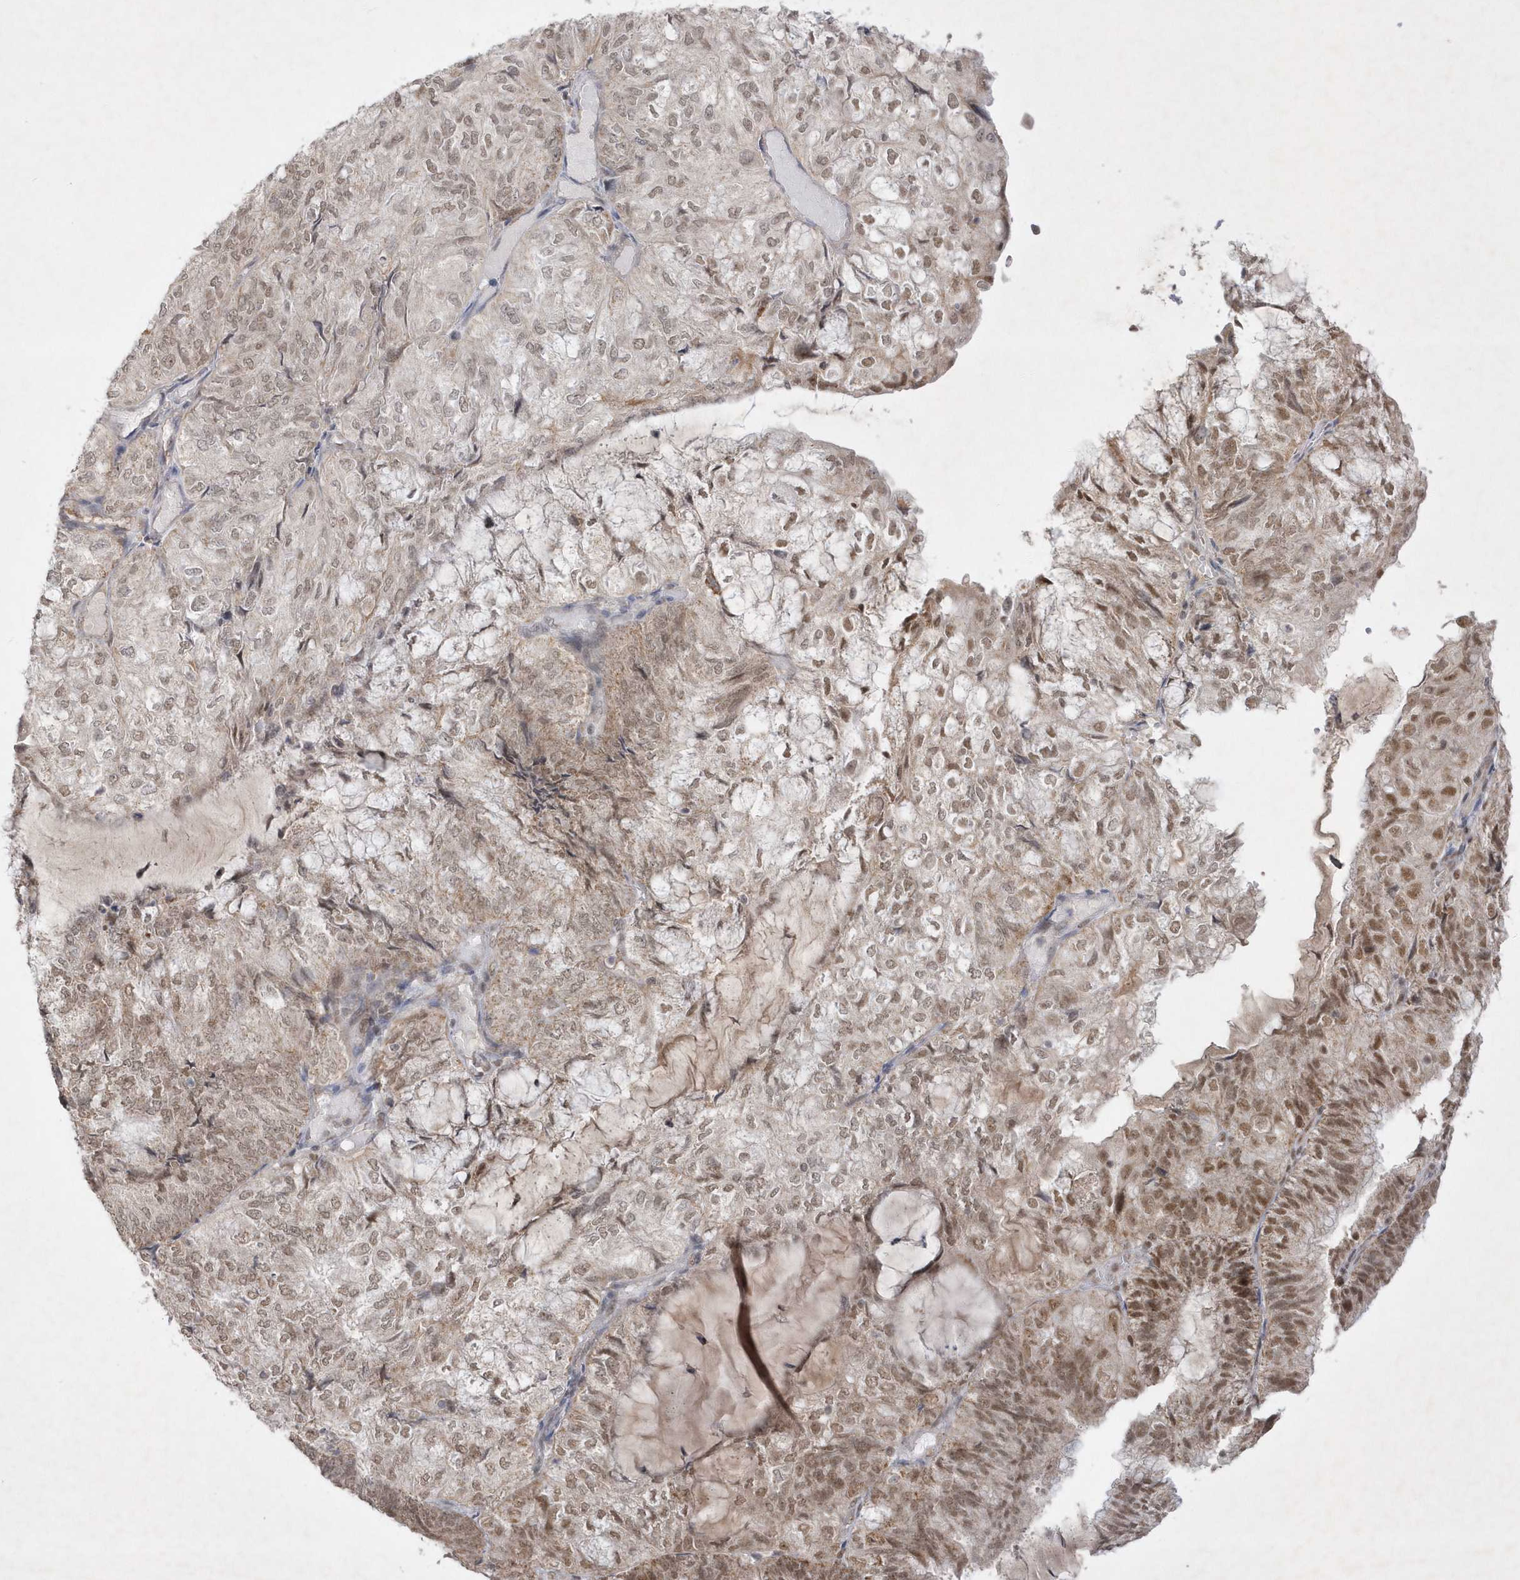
{"staining": {"intensity": "moderate", "quantity": ">75%", "location": "nuclear"}, "tissue": "endometrial cancer", "cell_type": "Tumor cells", "image_type": "cancer", "snomed": [{"axis": "morphology", "description": "Adenocarcinoma, NOS"}, {"axis": "topography", "description": "Endometrium"}], "caption": "The photomicrograph shows immunohistochemical staining of endometrial adenocarcinoma. There is moderate nuclear expression is present in about >75% of tumor cells.", "gene": "CPSF3", "patient": {"sex": "female", "age": 81}}